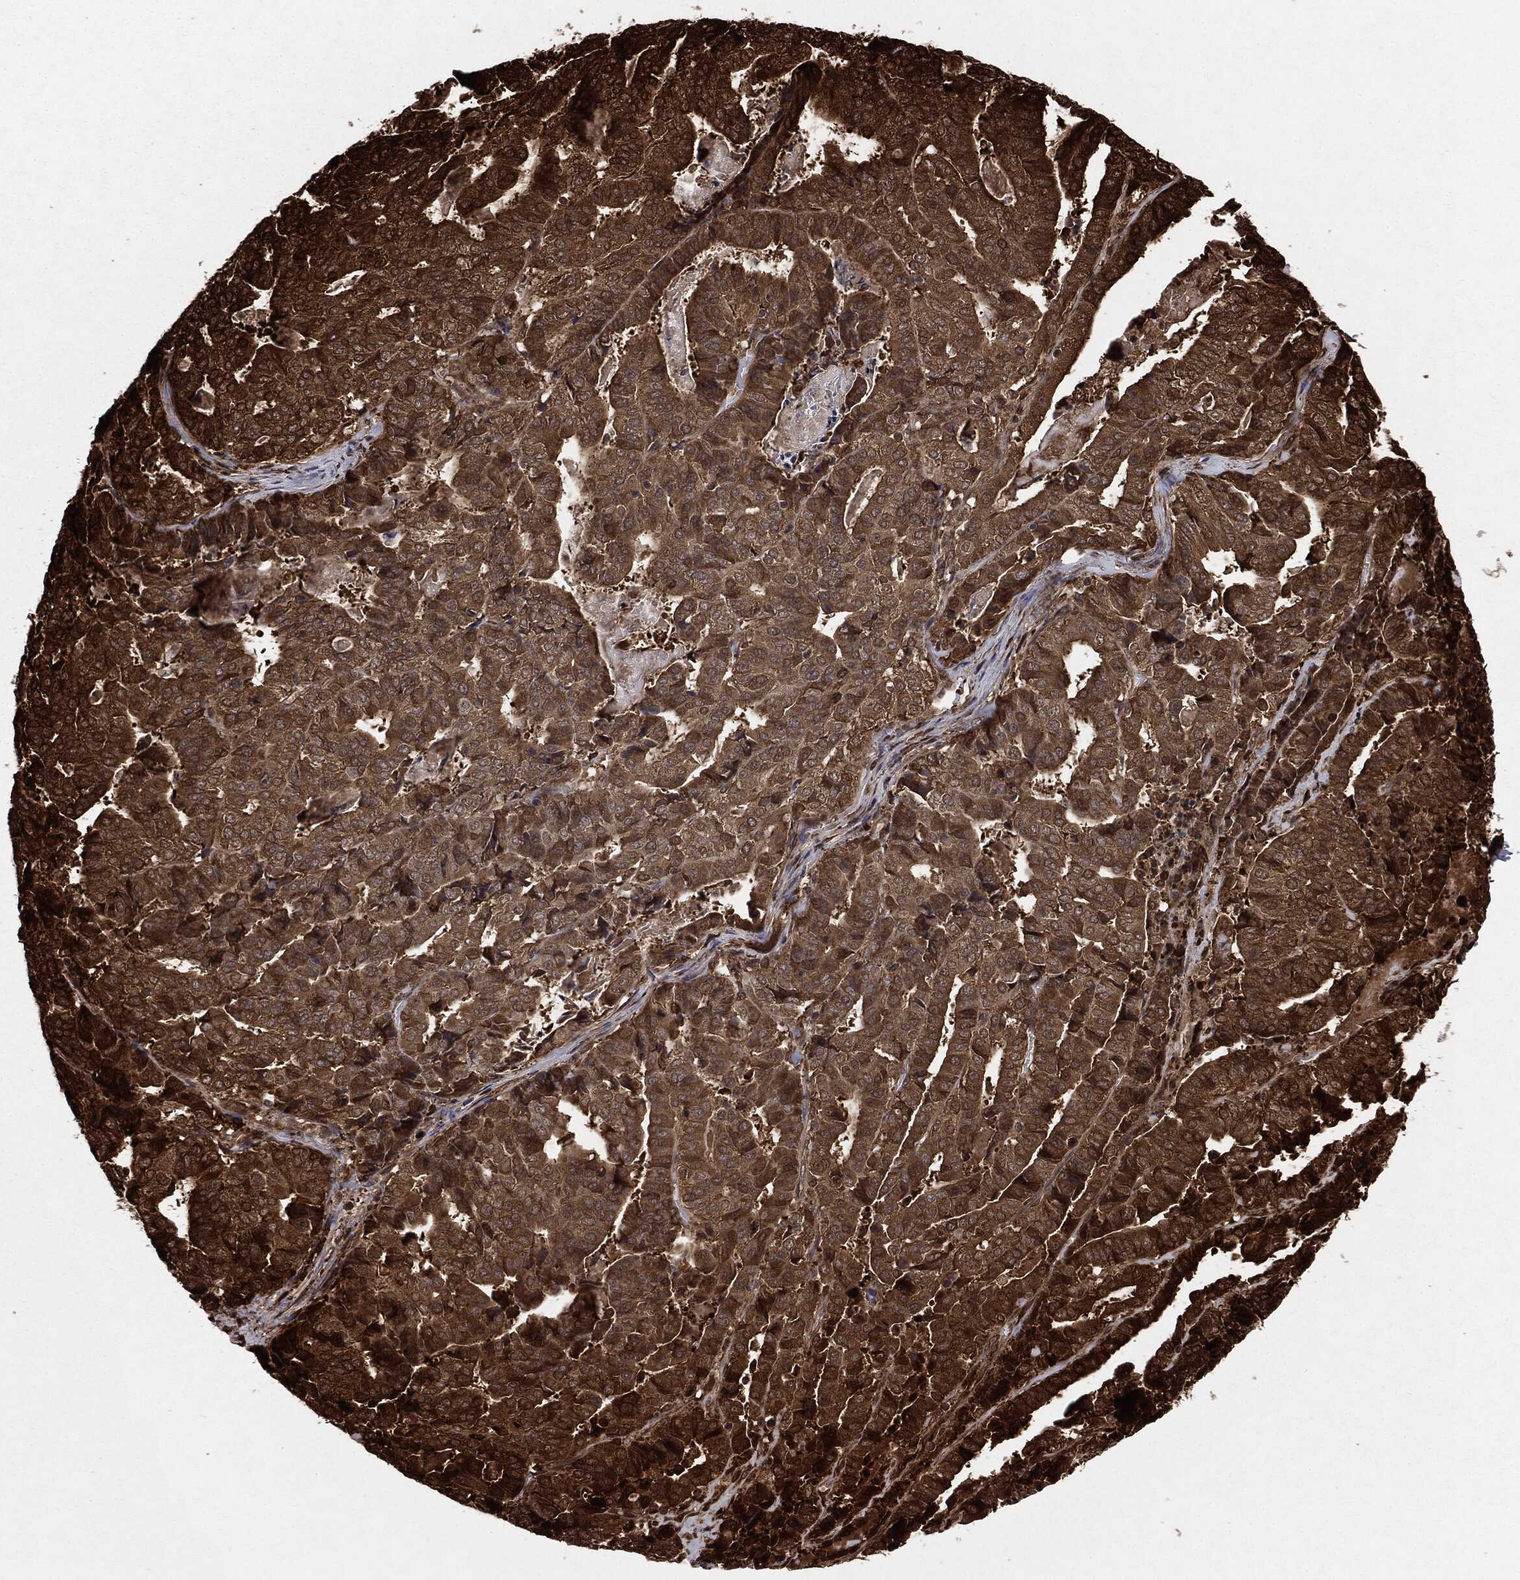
{"staining": {"intensity": "moderate", "quantity": ">75%", "location": "cytoplasmic/membranous"}, "tissue": "stomach cancer", "cell_type": "Tumor cells", "image_type": "cancer", "snomed": [{"axis": "morphology", "description": "Adenocarcinoma, NOS"}, {"axis": "topography", "description": "Stomach"}], "caption": "Immunohistochemistry (DAB (3,3'-diaminobenzidine)) staining of human stomach cancer (adenocarcinoma) reveals moderate cytoplasmic/membranous protein expression in approximately >75% of tumor cells.", "gene": "OTUB1", "patient": {"sex": "male", "age": 48}}